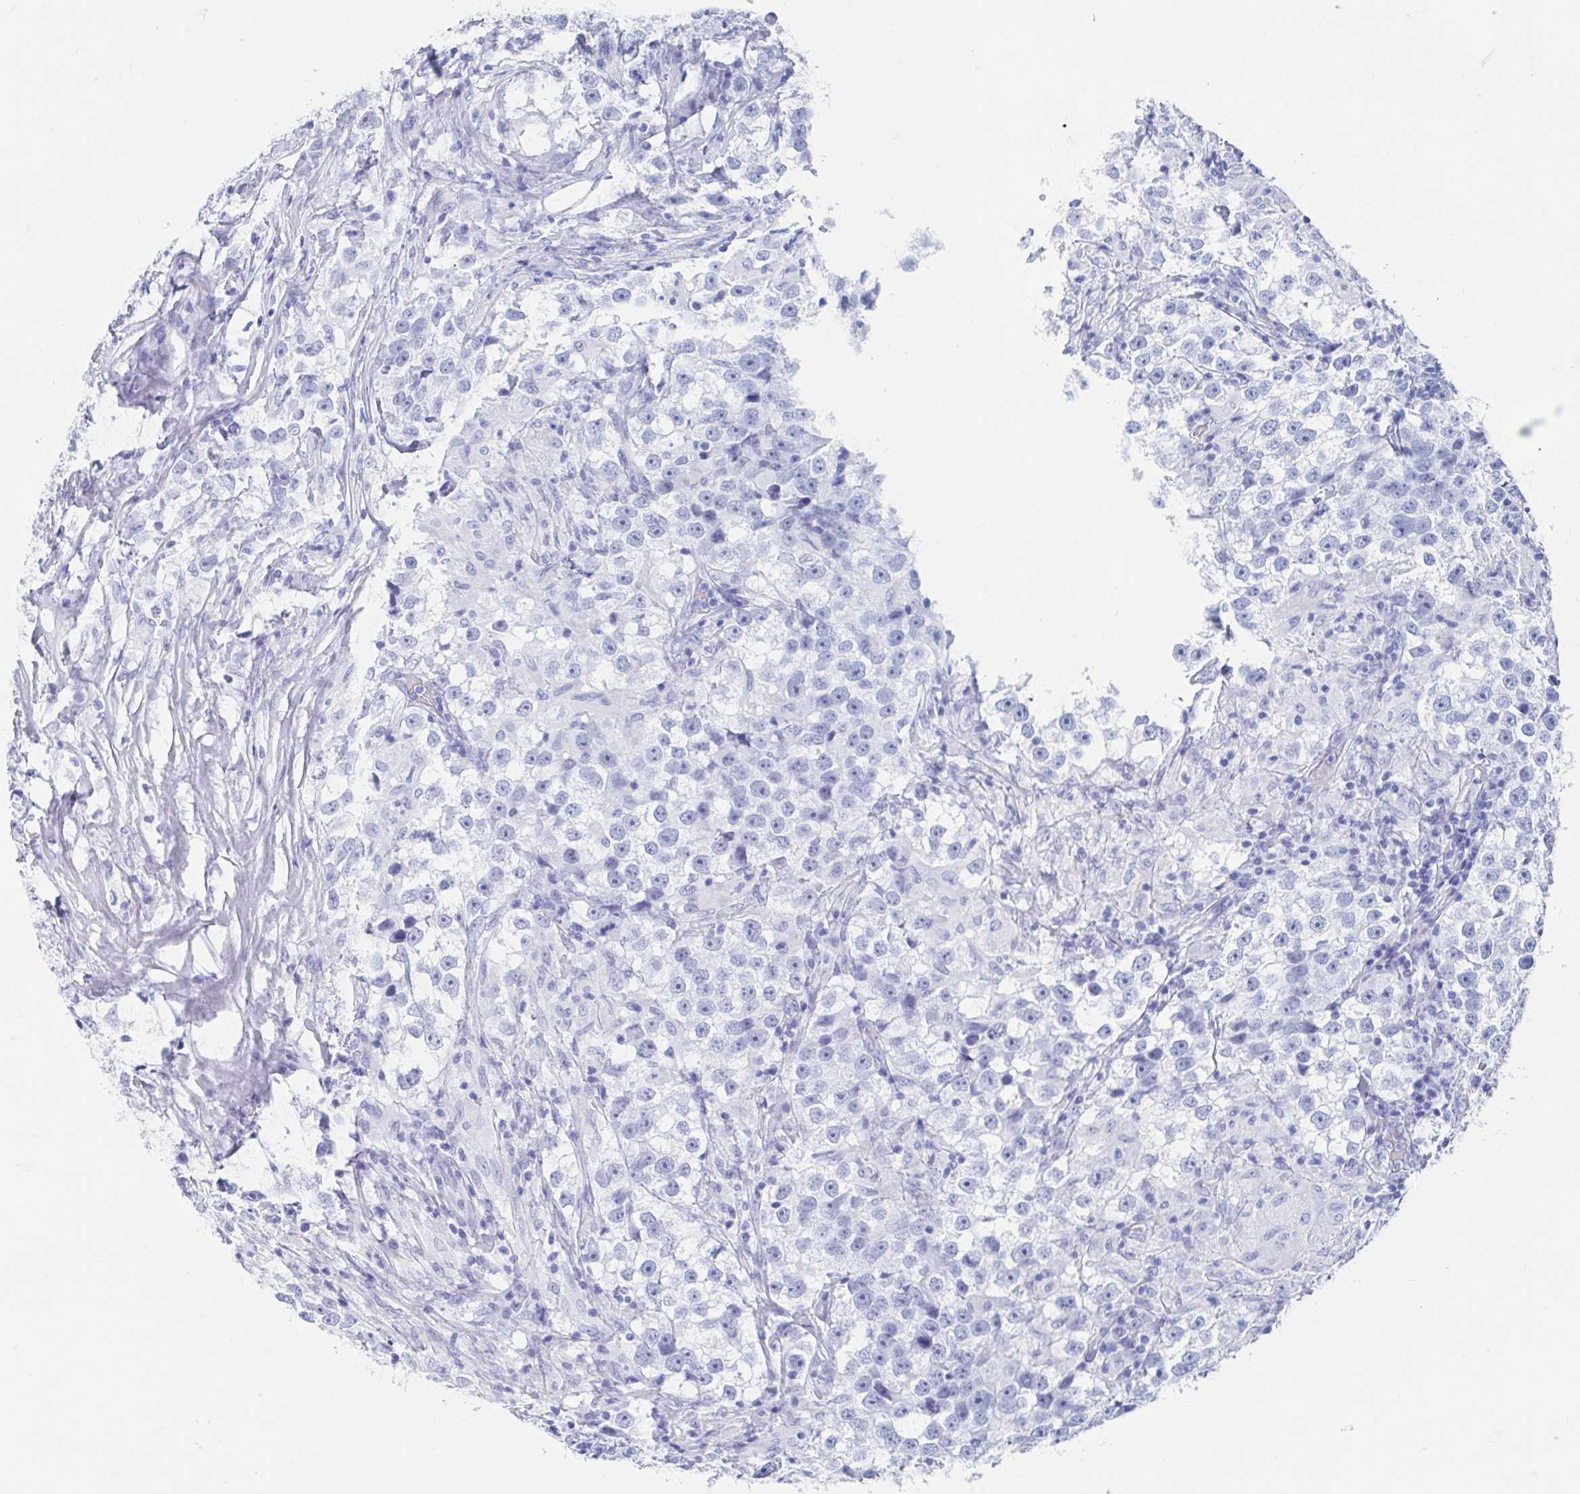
{"staining": {"intensity": "negative", "quantity": "none", "location": "none"}, "tissue": "testis cancer", "cell_type": "Tumor cells", "image_type": "cancer", "snomed": [{"axis": "morphology", "description": "Seminoma, NOS"}, {"axis": "topography", "description": "Testis"}], "caption": "Immunohistochemistry (IHC) micrograph of human testis cancer (seminoma) stained for a protein (brown), which demonstrates no staining in tumor cells.", "gene": "HDGFL1", "patient": {"sex": "male", "age": 46}}